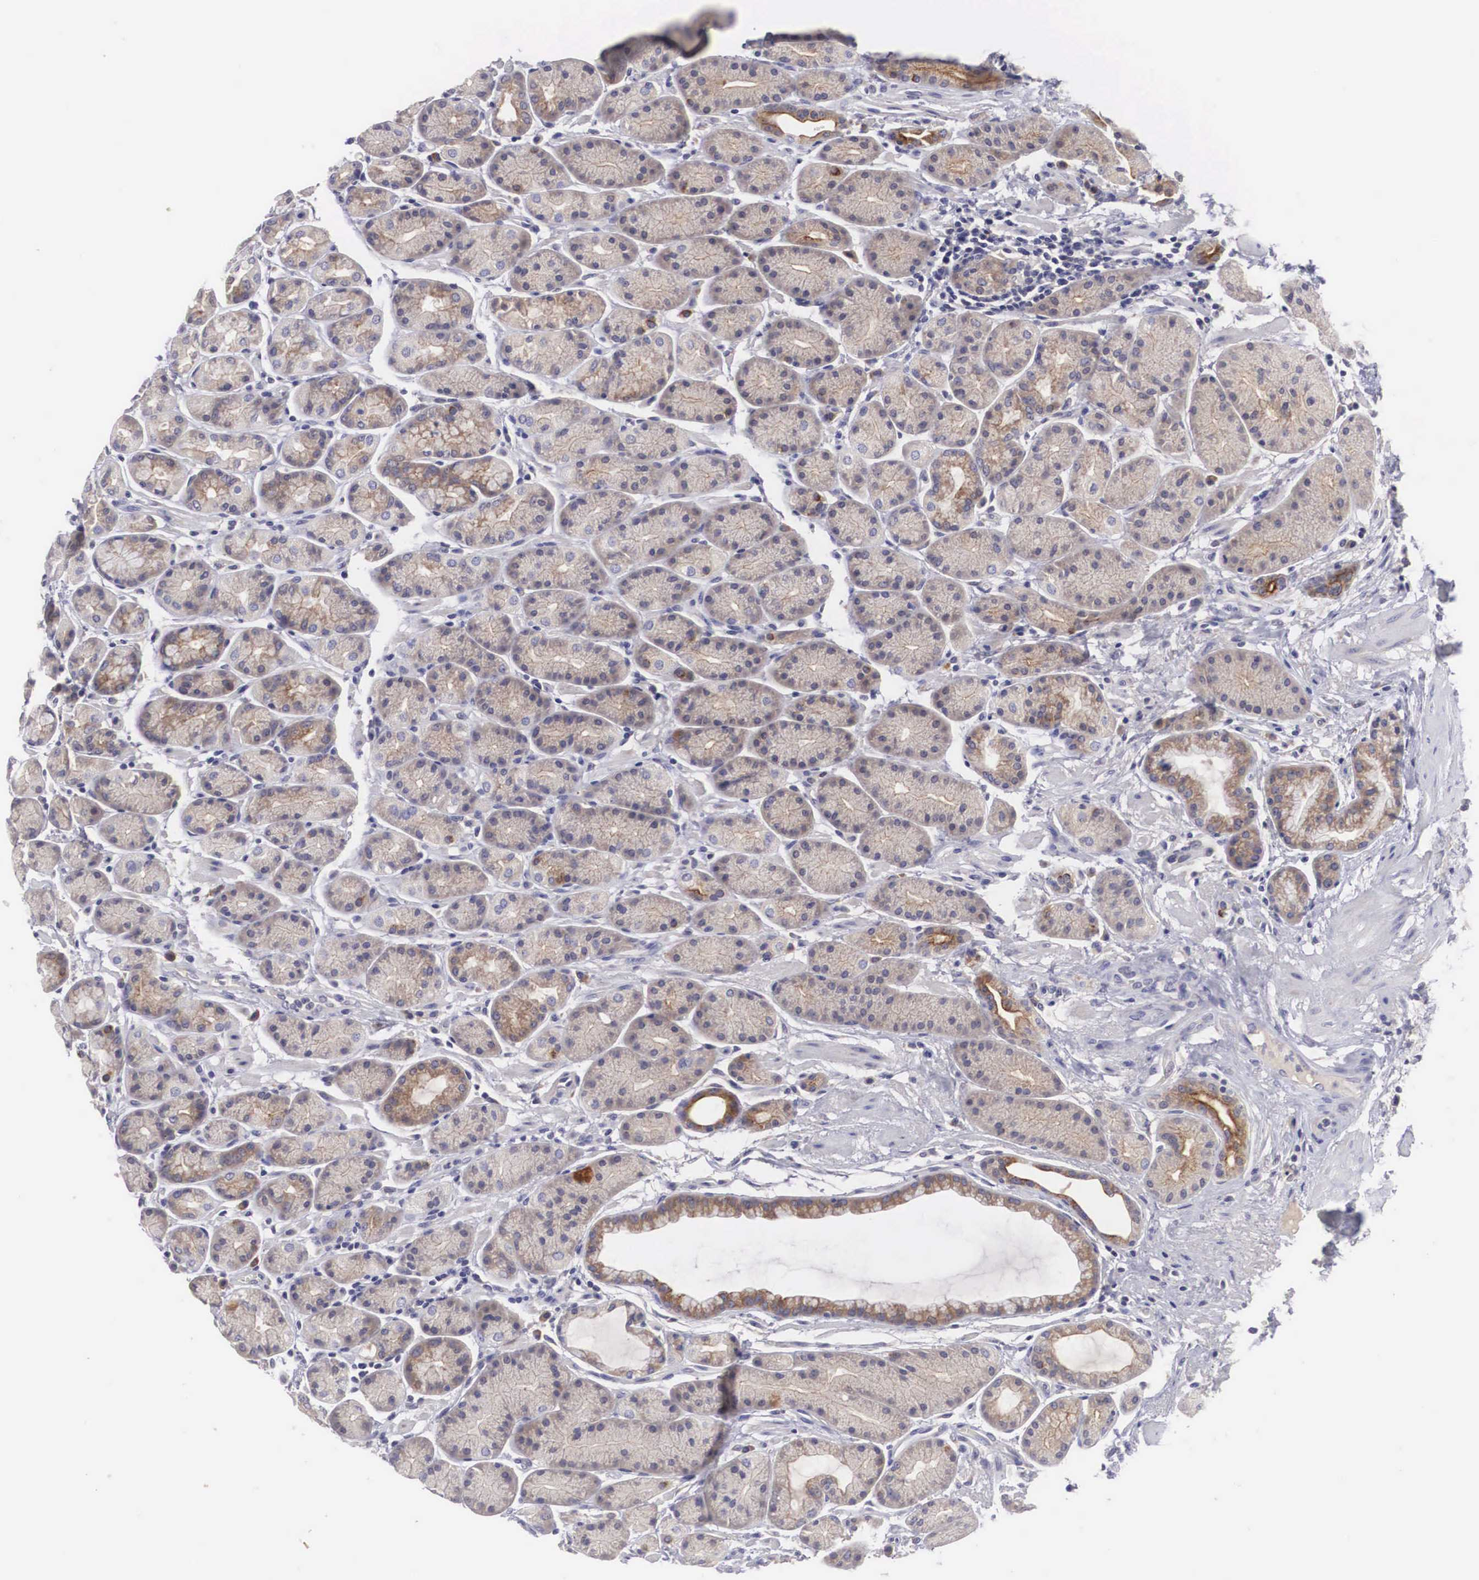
{"staining": {"intensity": "moderate", "quantity": "25%-75%", "location": "cytoplasmic/membranous"}, "tissue": "stomach", "cell_type": "Glandular cells", "image_type": "normal", "snomed": [{"axis": "morphology", "description": "Normal tissue, NOS"}, {"axis": "topography", "description": "Stomach, upper"}], "caption": "The micrograph displays a brown stain indicating the presence of a protein in the cytoplasmic/membranous of glandular cells in stomach. (IHC, brightfield microscopy, high magnification).", "gene": "NREP", "patient": {"sex": "male", "age": 72}}